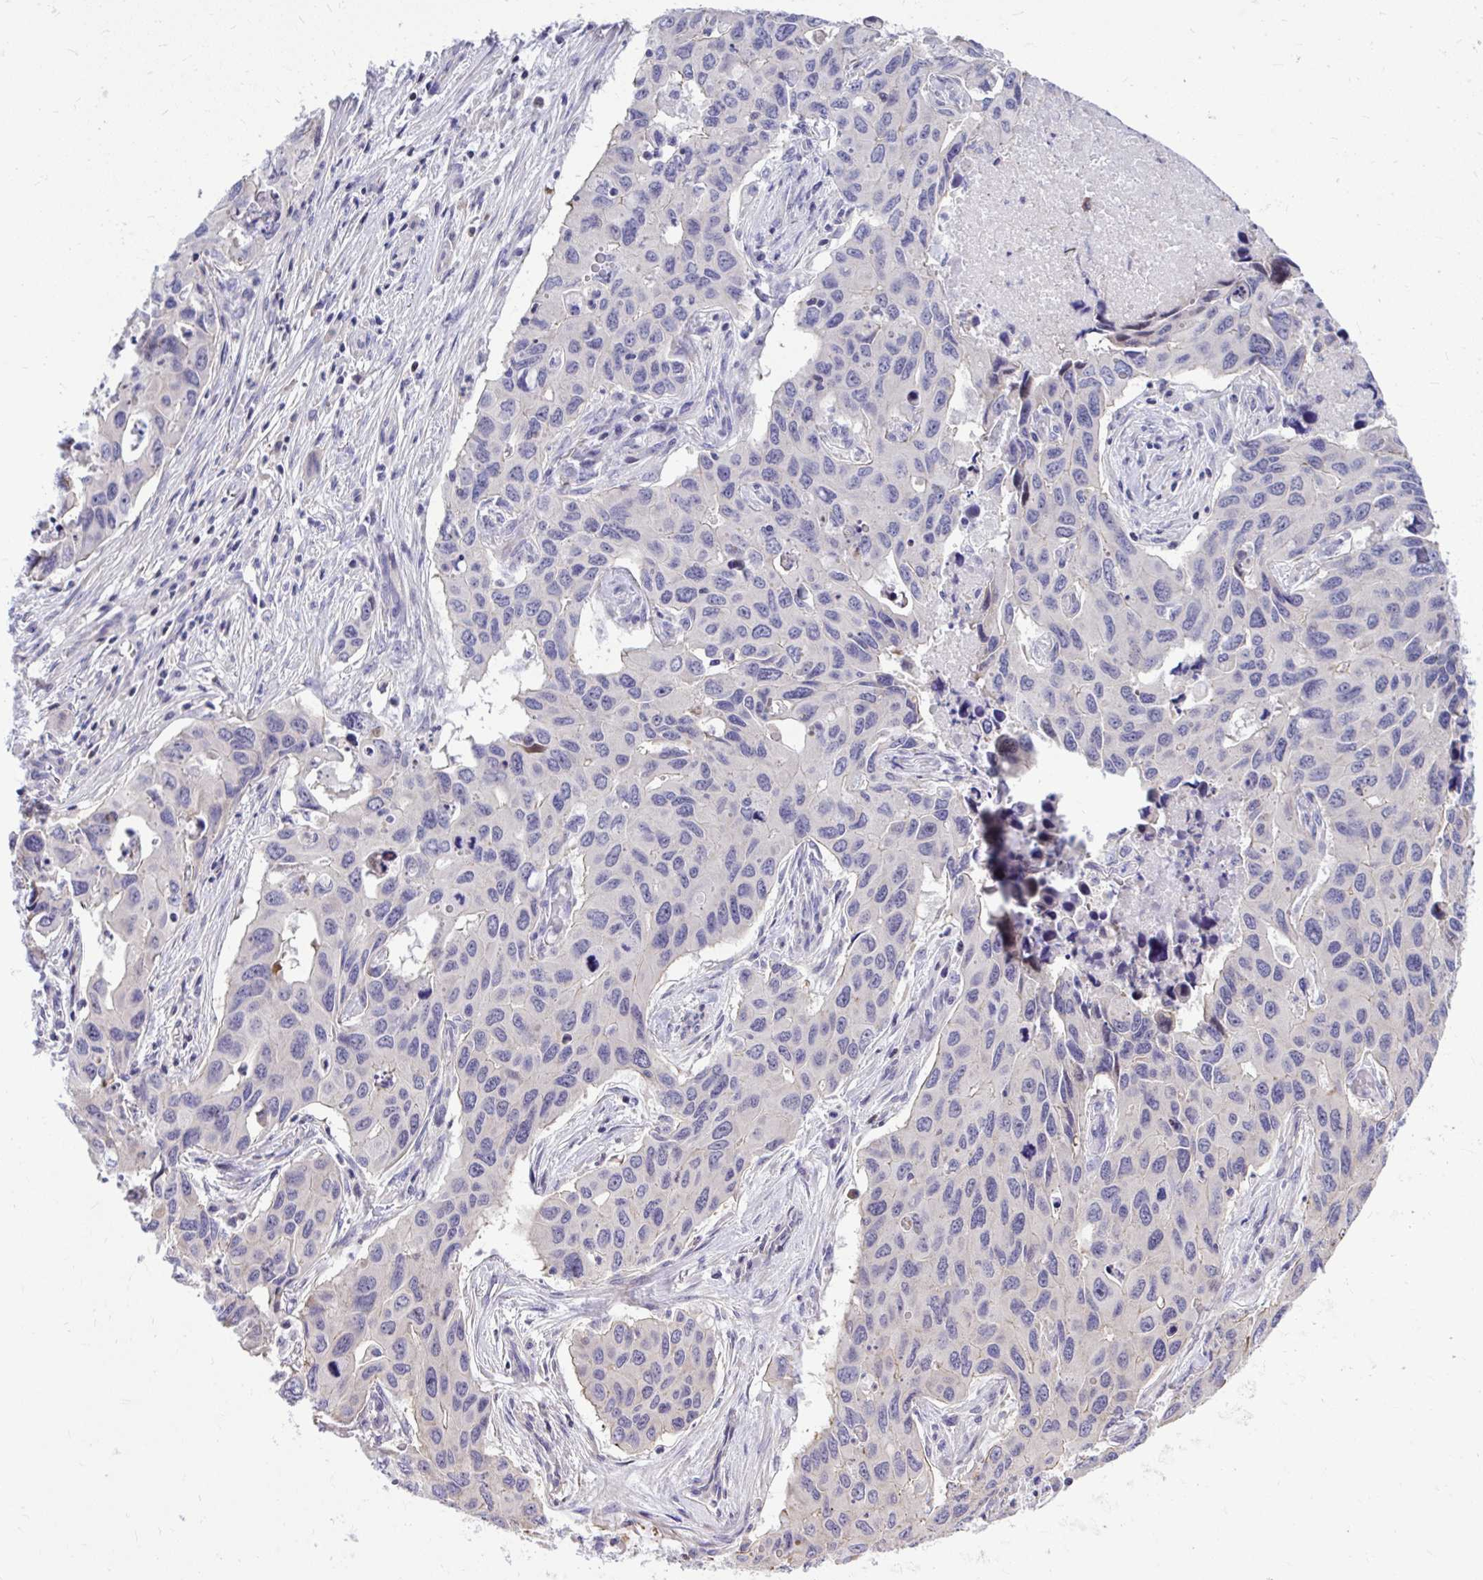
{"staining": {"intensity": "negative", "quantity": "none", "location": "none"}, "tissue": "lung cancer", "cell_type": "Tumor cells", "image_type": "cancer", "snomed": [{"axis": "morphology", "description": "Adenocarcinoma, NOS"}, {"axis": "topography", "description": "Lung"}], "caption": "DAB (3,3'-diaminobenzidine) immunohistochemical staining of human lung cancer demonstrates no significant staining in tumor cells. (Brightfield microscopy of DAB (3,3'-diaminobenzidine) immunohistochemistry at high magnification).", "gene": "GRK4", "patient": {"sex": "male", "age": 64}}